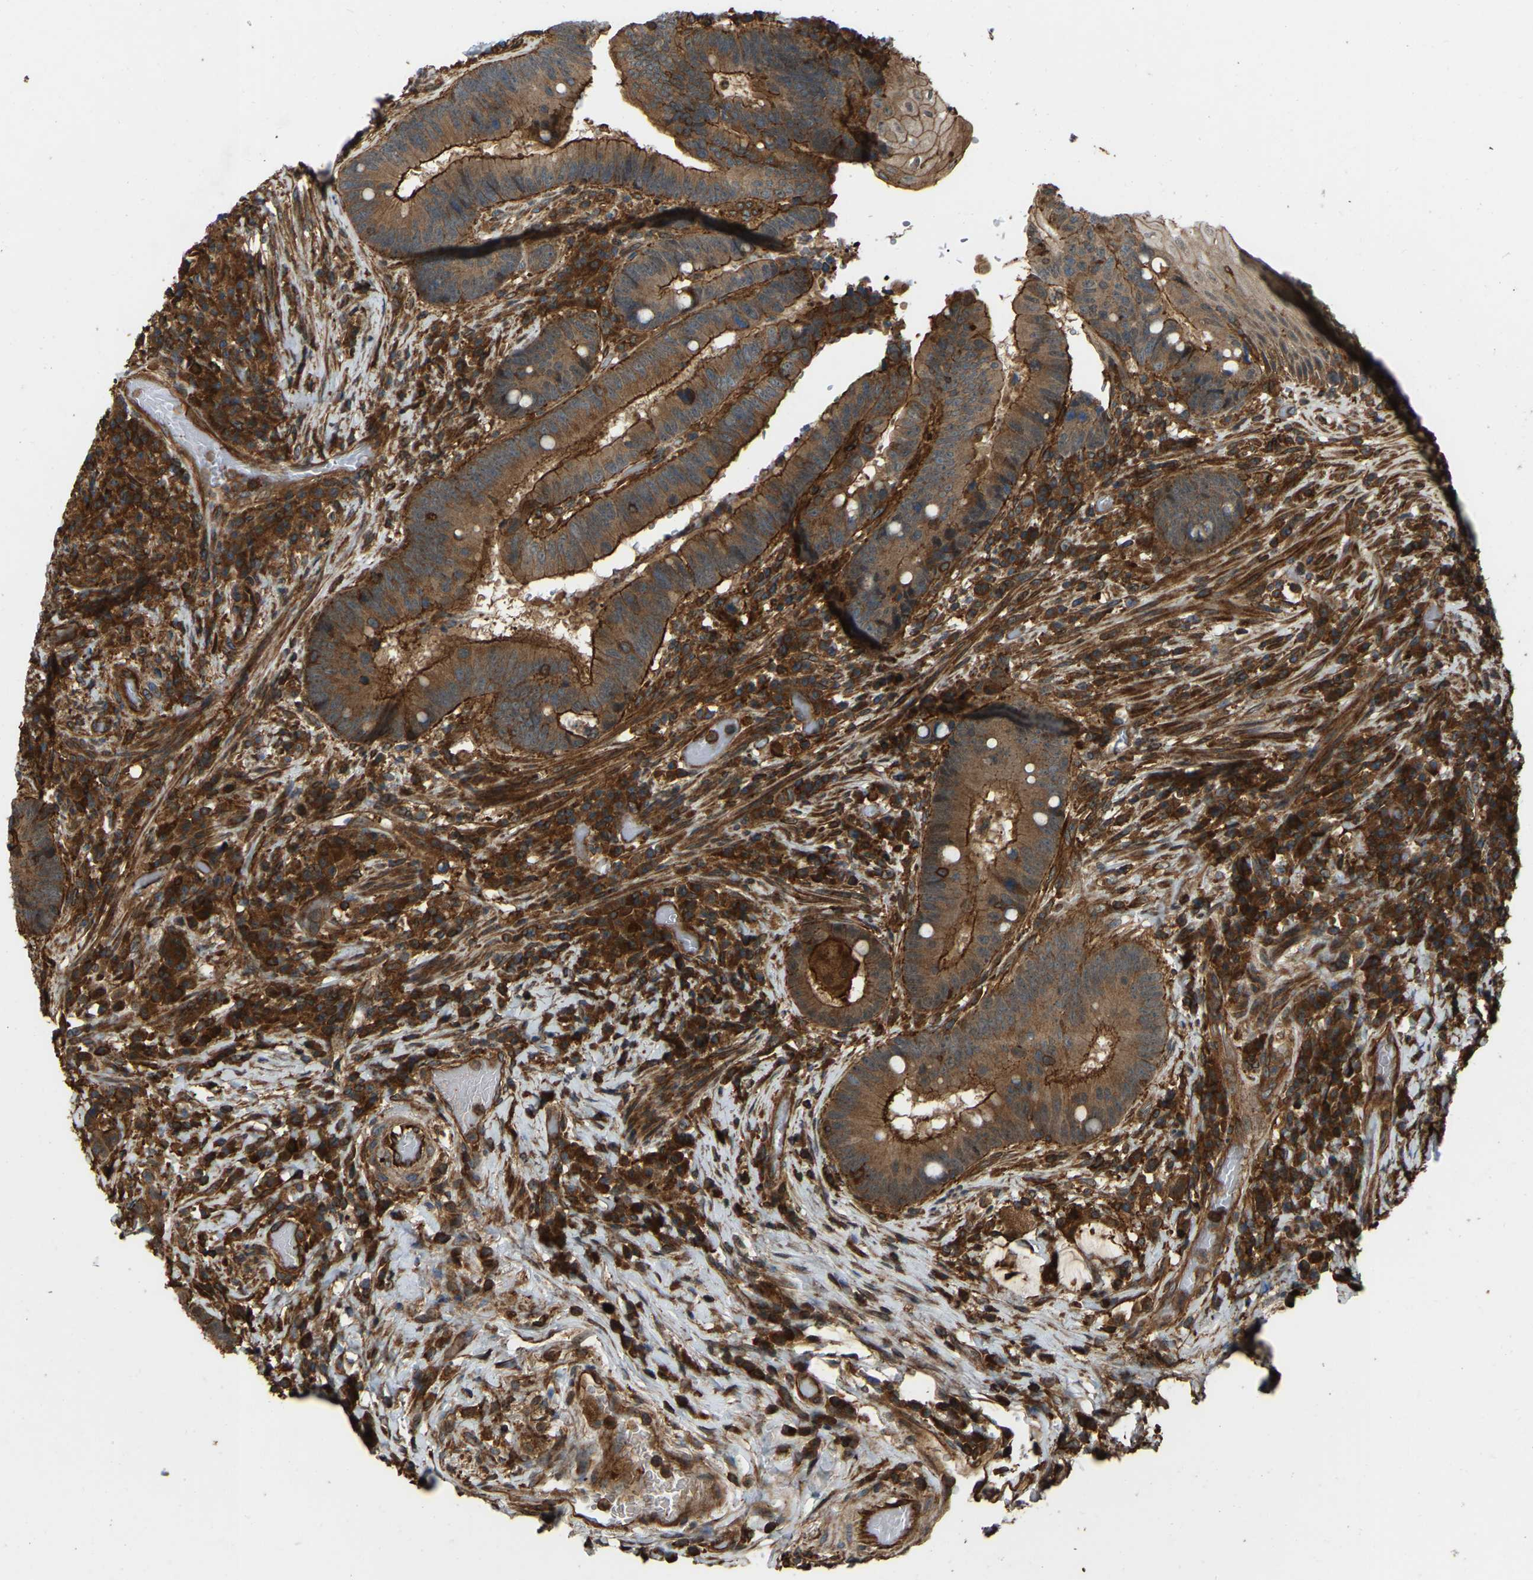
{"staining": {"intensity": "strong", "quantity": ">75%", "location": "cytoplasmic/membranous"}, "tissue": "colorectal cancer", "cell_type": "Tumor cells", "image_type": "cancer", "snomed": [{"axis": "morphology", "description": "Adenocarcinoma, NOS"}, {"axis": "topography", "description": "Rectum"}, {"axis": "topography", "description": "Anal"}], "caption": "Immunohistochemical staining of adenocarcinoma (colorectal) exhibits high levels of strong cytoplasmic/membranous protein expression in approximately >75% of tumor cells.", "gene": "SAMD9L", "patient": {"sex": "female", "age": 89}}